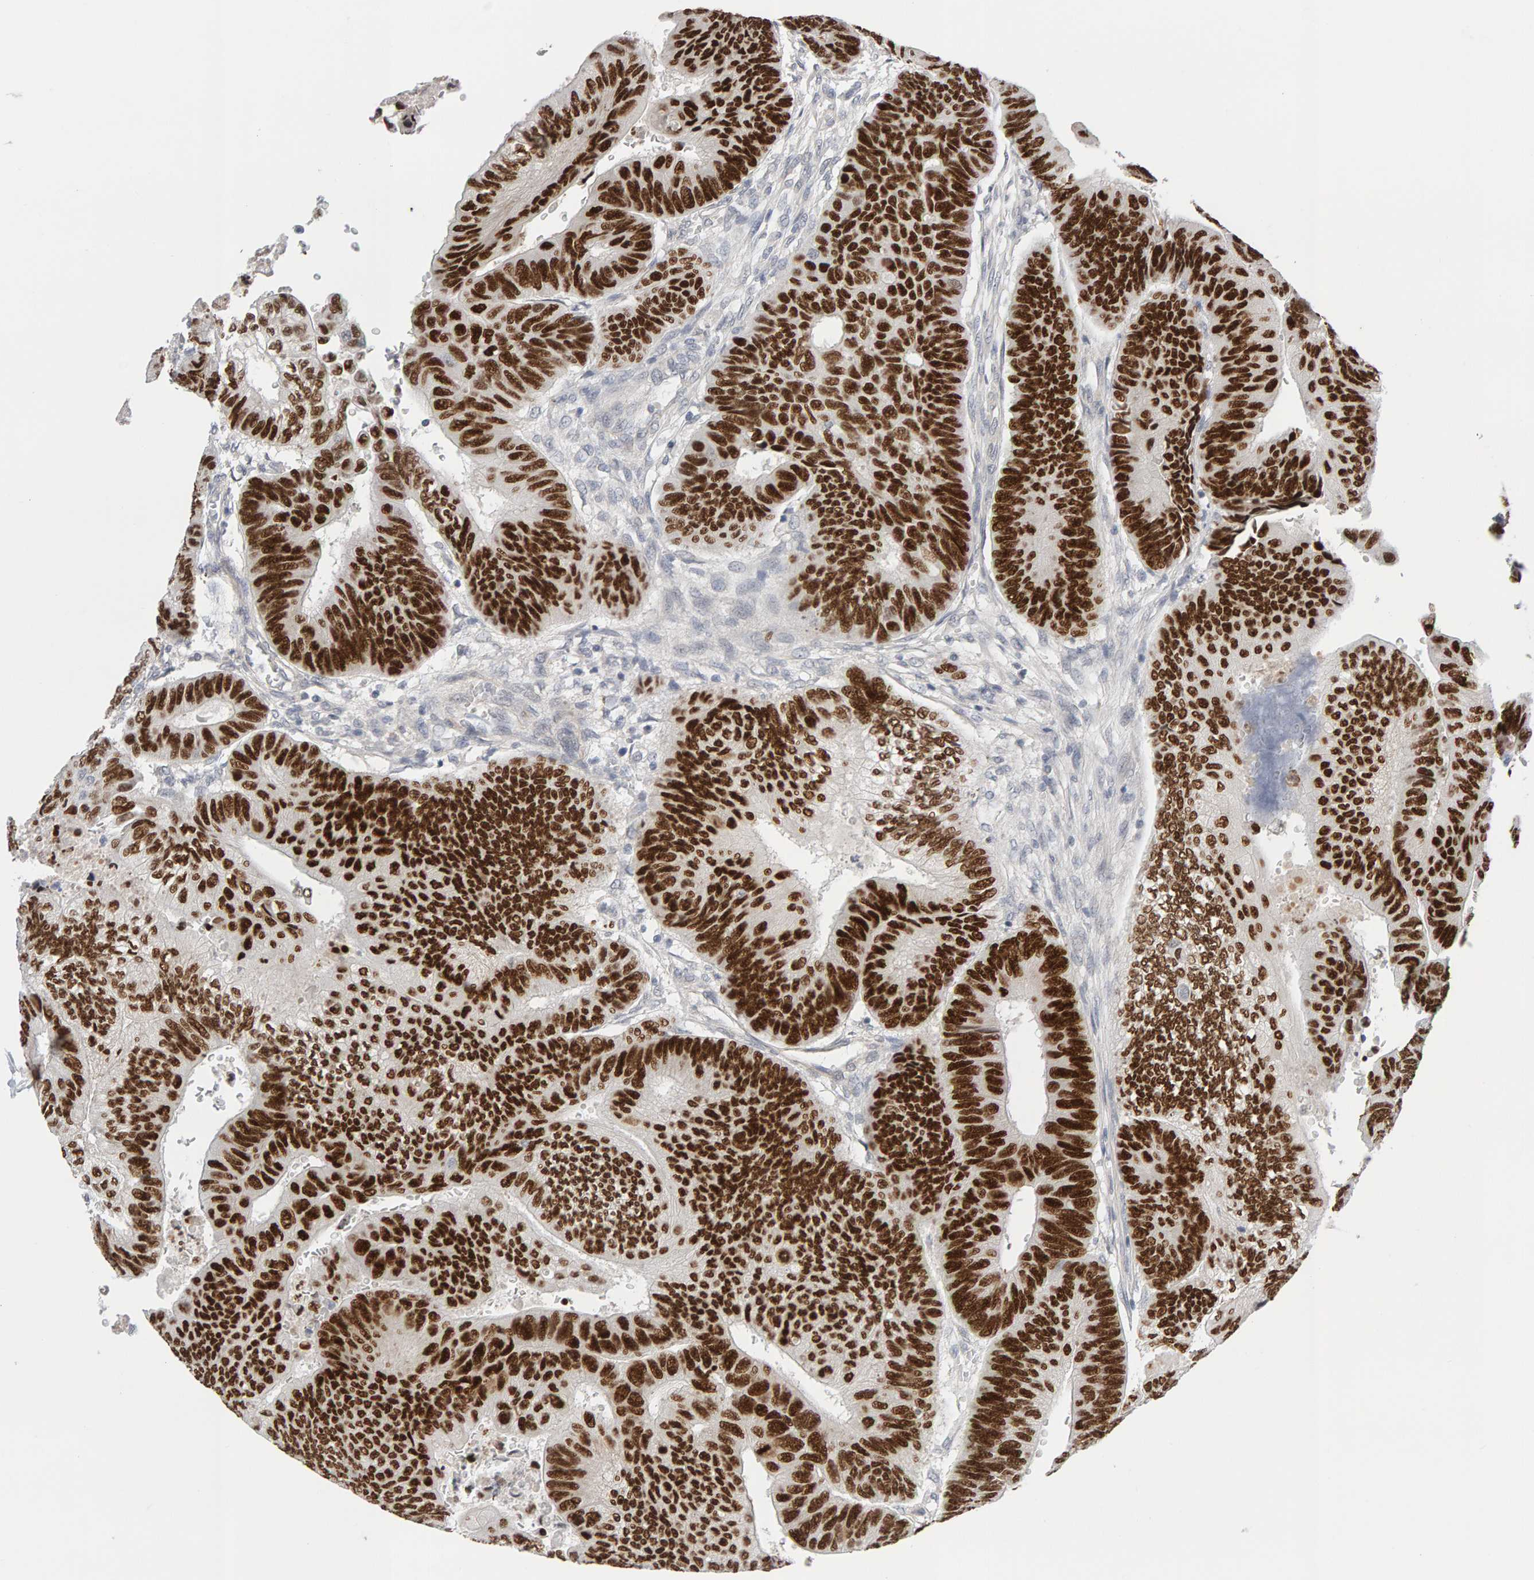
{"staining": {"intensity": "strong", "quantity": ">75%", "location": "nuclear"}, "tissue": "colorectal cancer", "cell_type": "Tumor cells", "image_type": "cancer", "snomed": [{"axis": "morphology", "description": "Normal tissue, NOS"}, {"axis": "morphology", "description": "Adenocarcinoma, NOS"}, {"axis": "topography", "description": "Rectum"}, {"axis": "topography", "description": "Peripheral nerve tissue"}], "caption": "Immunohistochemical staining of colorectal adenocarcinoma exhibits high levels of strong nuclear staining in about >75% of tumor cells. (brown staining indicates protein expression, while blue staining denotes nuclei).", "gene": "HNF4A", "patient": {"sex": "male", "age": 92}}